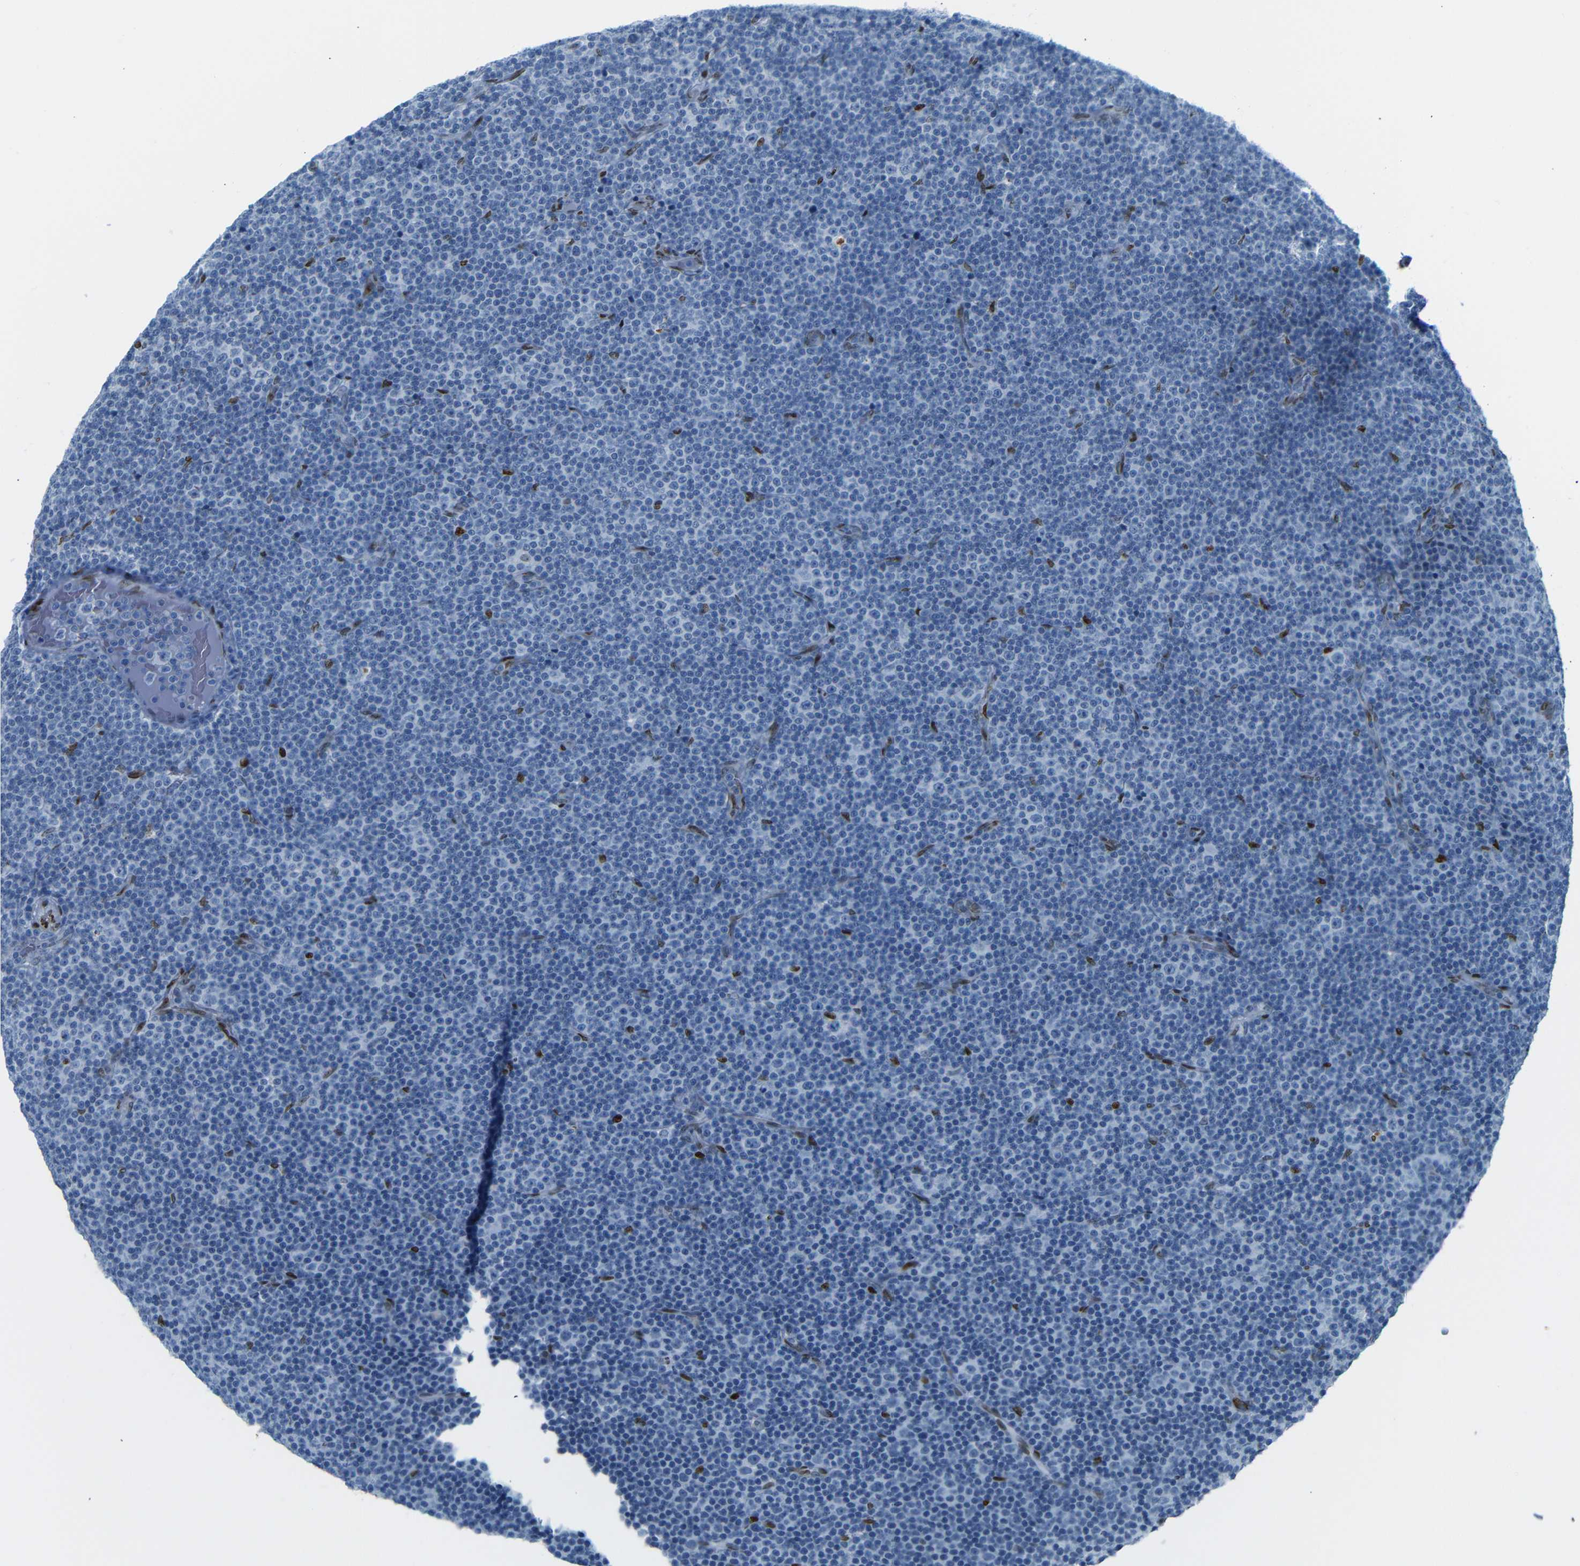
{"staining": {"intensity": "negative", "quantity": "none", "location": "none"}, "tissue": "lymphoma", "cell_type": "Tumor cells", "image_type": "cancer", "snomed": [{"axis": "morphology", "description": "Malignant lymphoma, non-Hodgkin's type, Low grade"}, {"axis": "topography", "description": "Lymph node"}], "caption": "Micrograph shows no protein expression in tumor cells of malignant lymphoma, non-Hodgkin's type (low-grade) tissue.", "gene": "NPIPB15", "patient": {"sex": "female", "age": 67}}